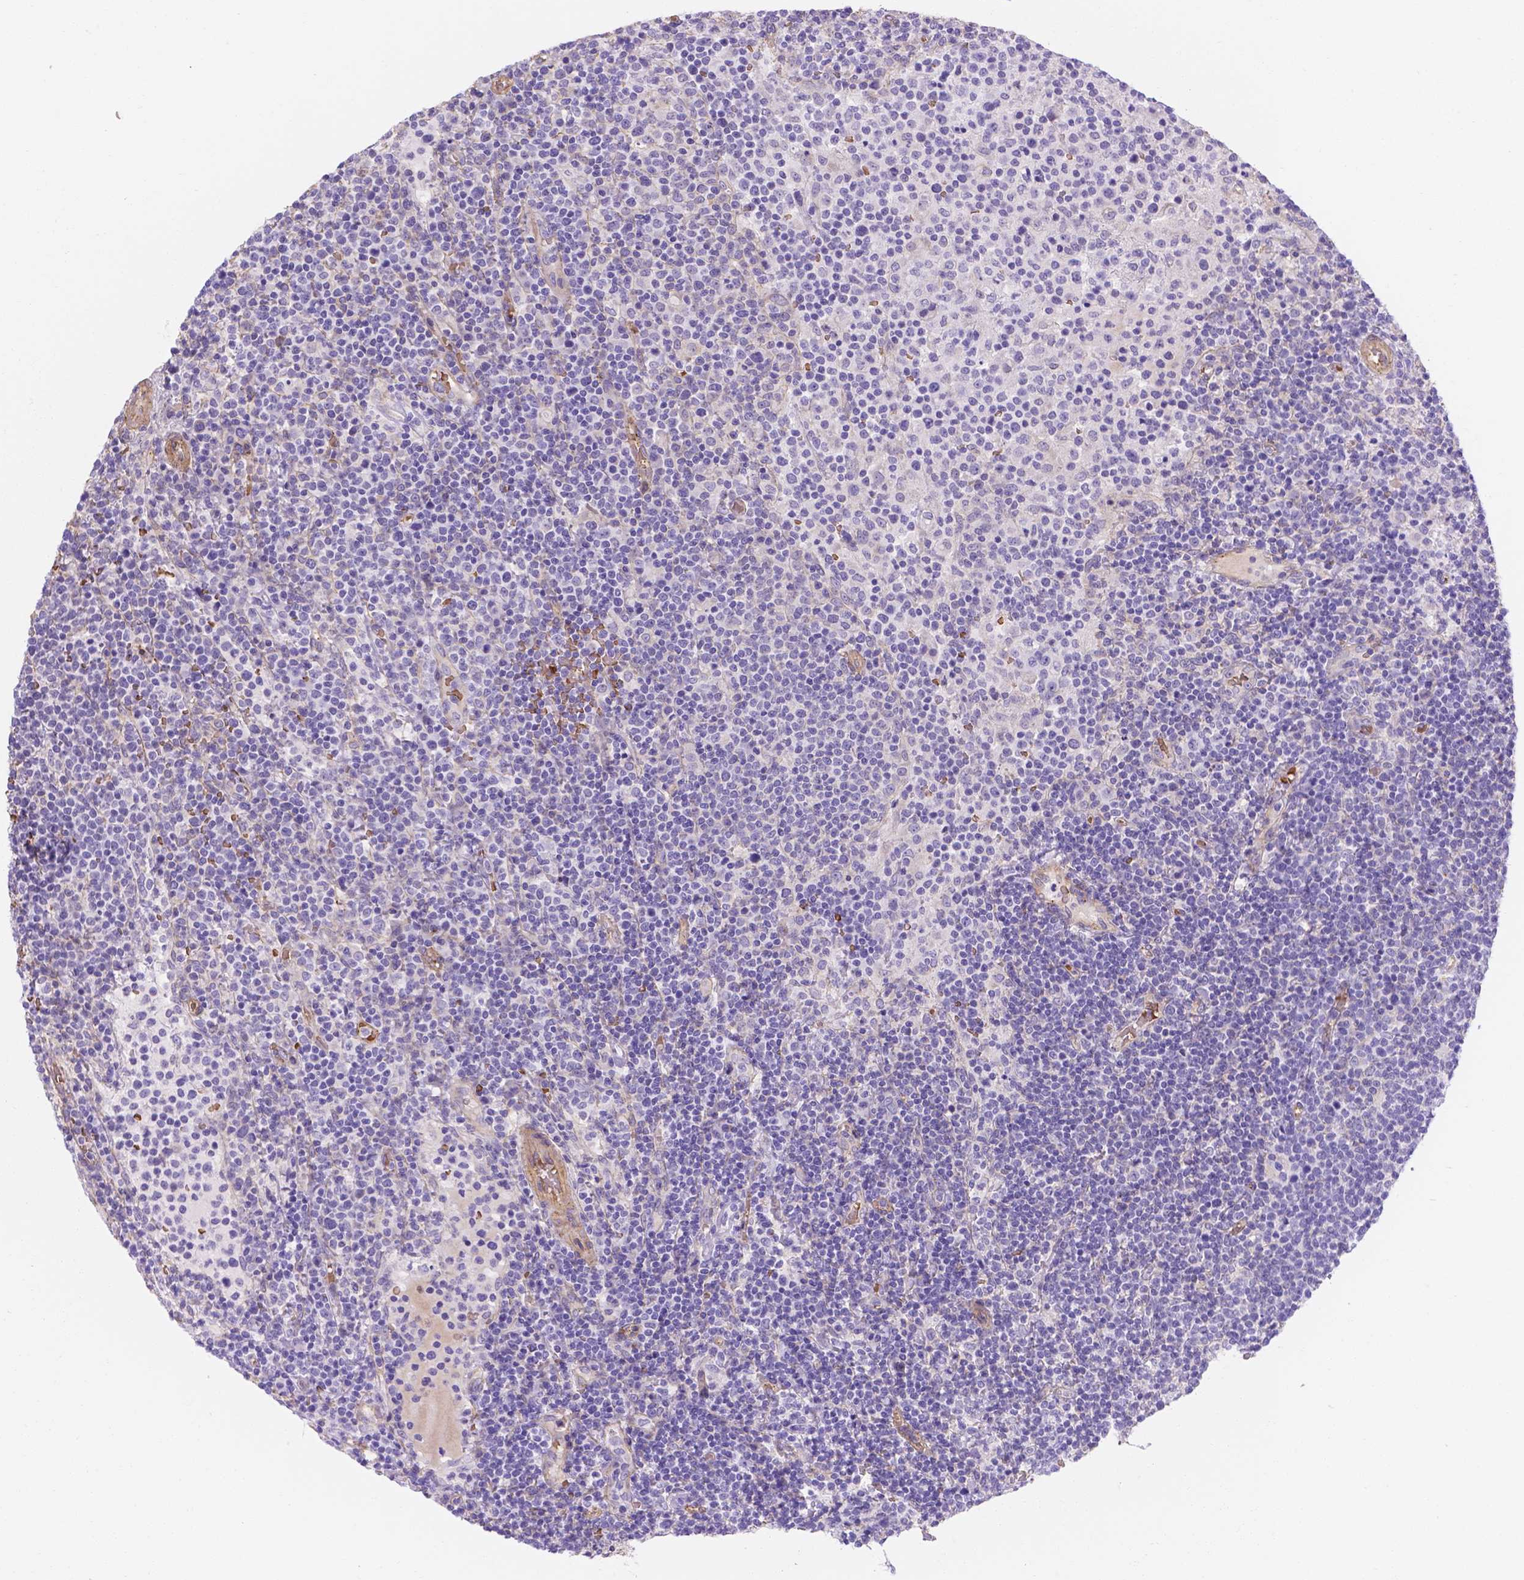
{"staining": {"intensity": "negative", "quantity": "none", "location": "none"}, "tissue": "lymphoma", "cell_type": "Tumor cells", "image_type": "cancer", "snomed": [{"axis": "morphology", "description": "Malignant lymphoma, non-Hodgkin's type, High grade"}, {"axis": "topography", "description": "Lymph node"}], "caption": "This photomicrograph is of malignant lymphoma, non-Hodgkin's type (high-grade) stained with immunohistochemistry (IHC) to label a protein in brown with the nuclei are counter-stained blue. There is no positivity in tumor cells.", "gene": "SLC40A1", "patient": {"sex": "male", "age": 61}}